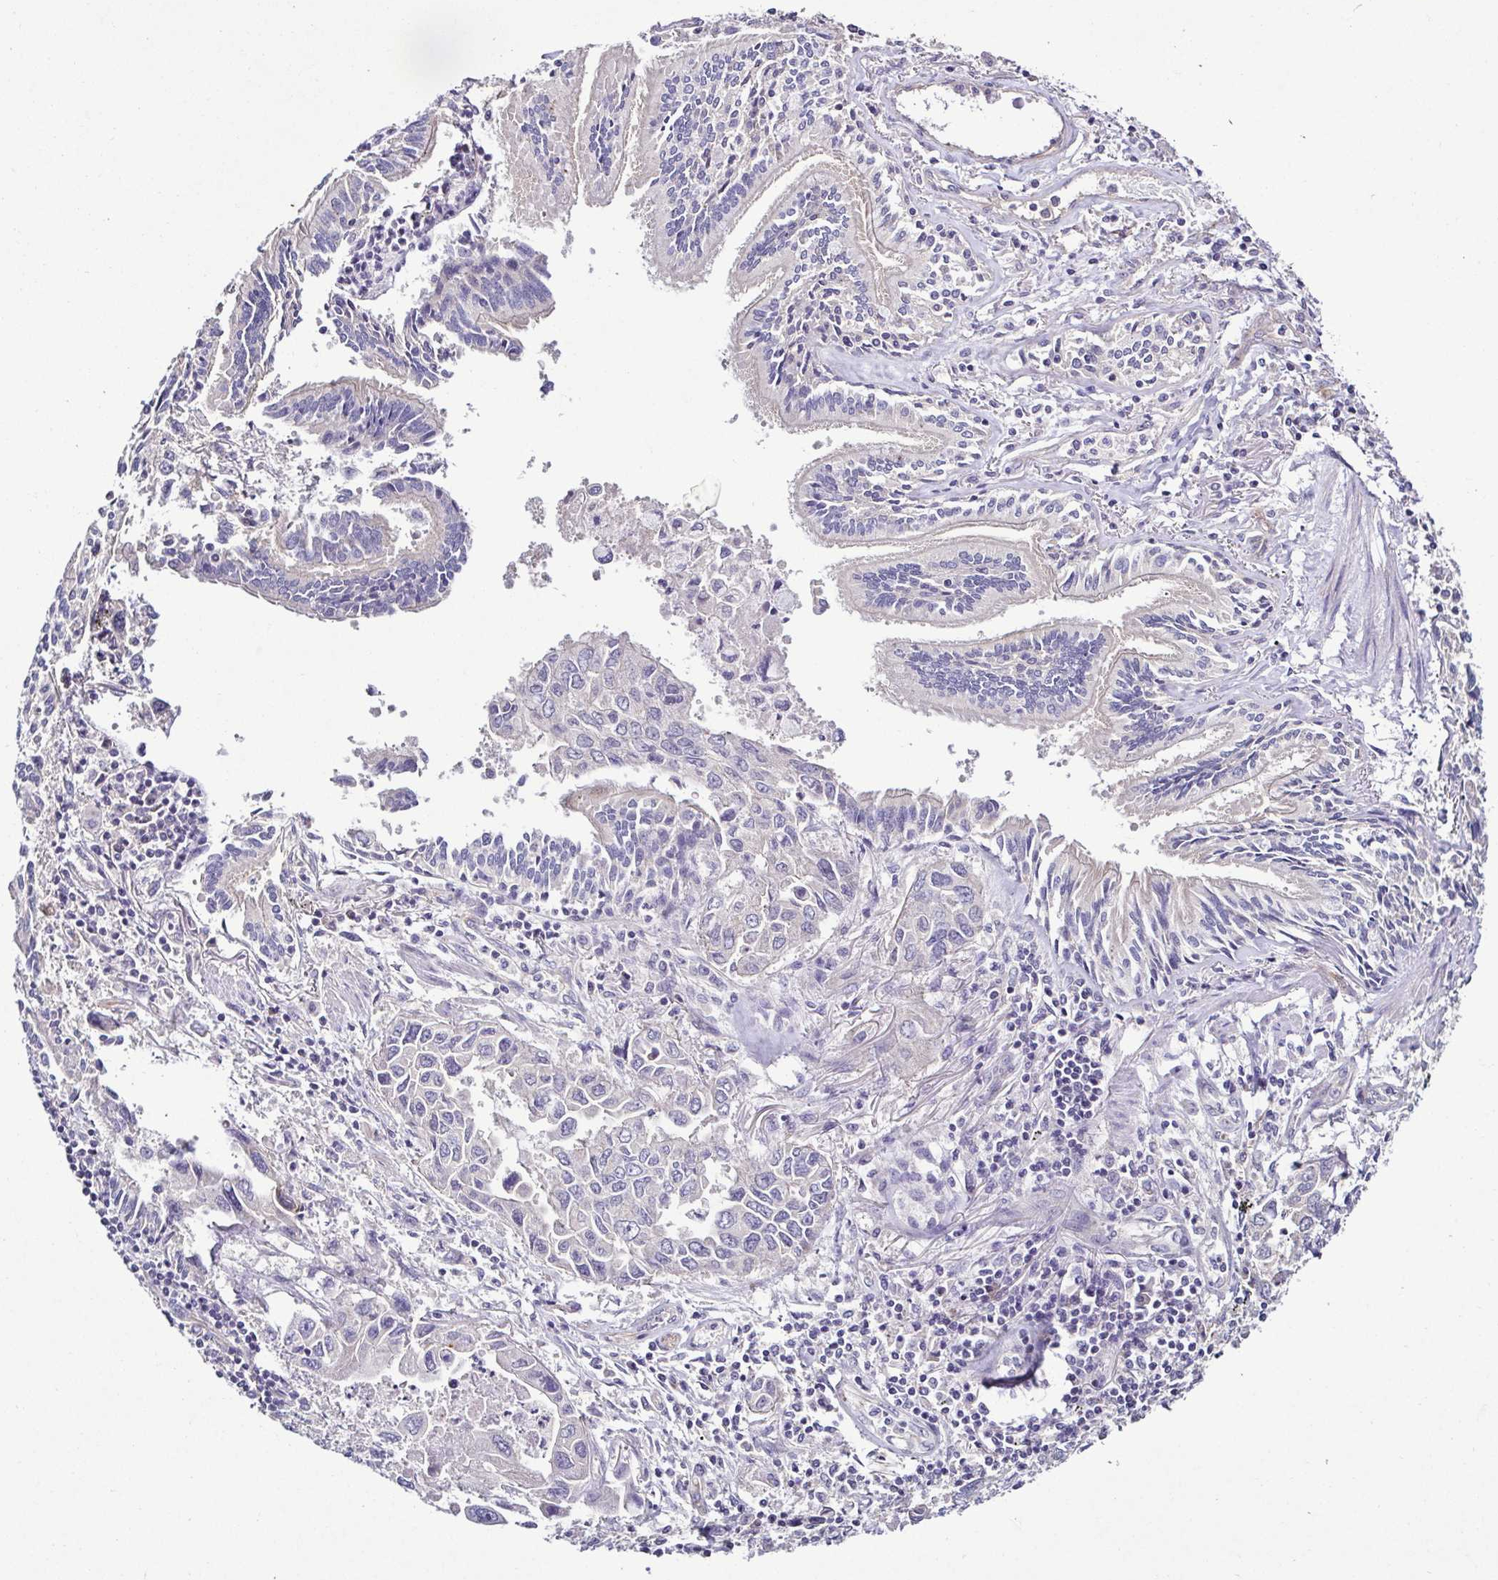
{"staining": {"intensity": "negative", "quantity": "none", "location": "none"}, "tissue": "lung cancer", "cell_type": "Tumor cells", "image_type": "cancer", "snomed": [{"axis": "morphology", "description": "Adenocarcinoma, NOS"}, {"axis": "topography", "description": "Lung"}], "caption": "An immunohistochemistry (IHC) image of lung cancer is shown. There is no staining in tumor cells of lung cancer.", "gene": "LMOD2", "patient": {"sex": "male", "age": 64}}